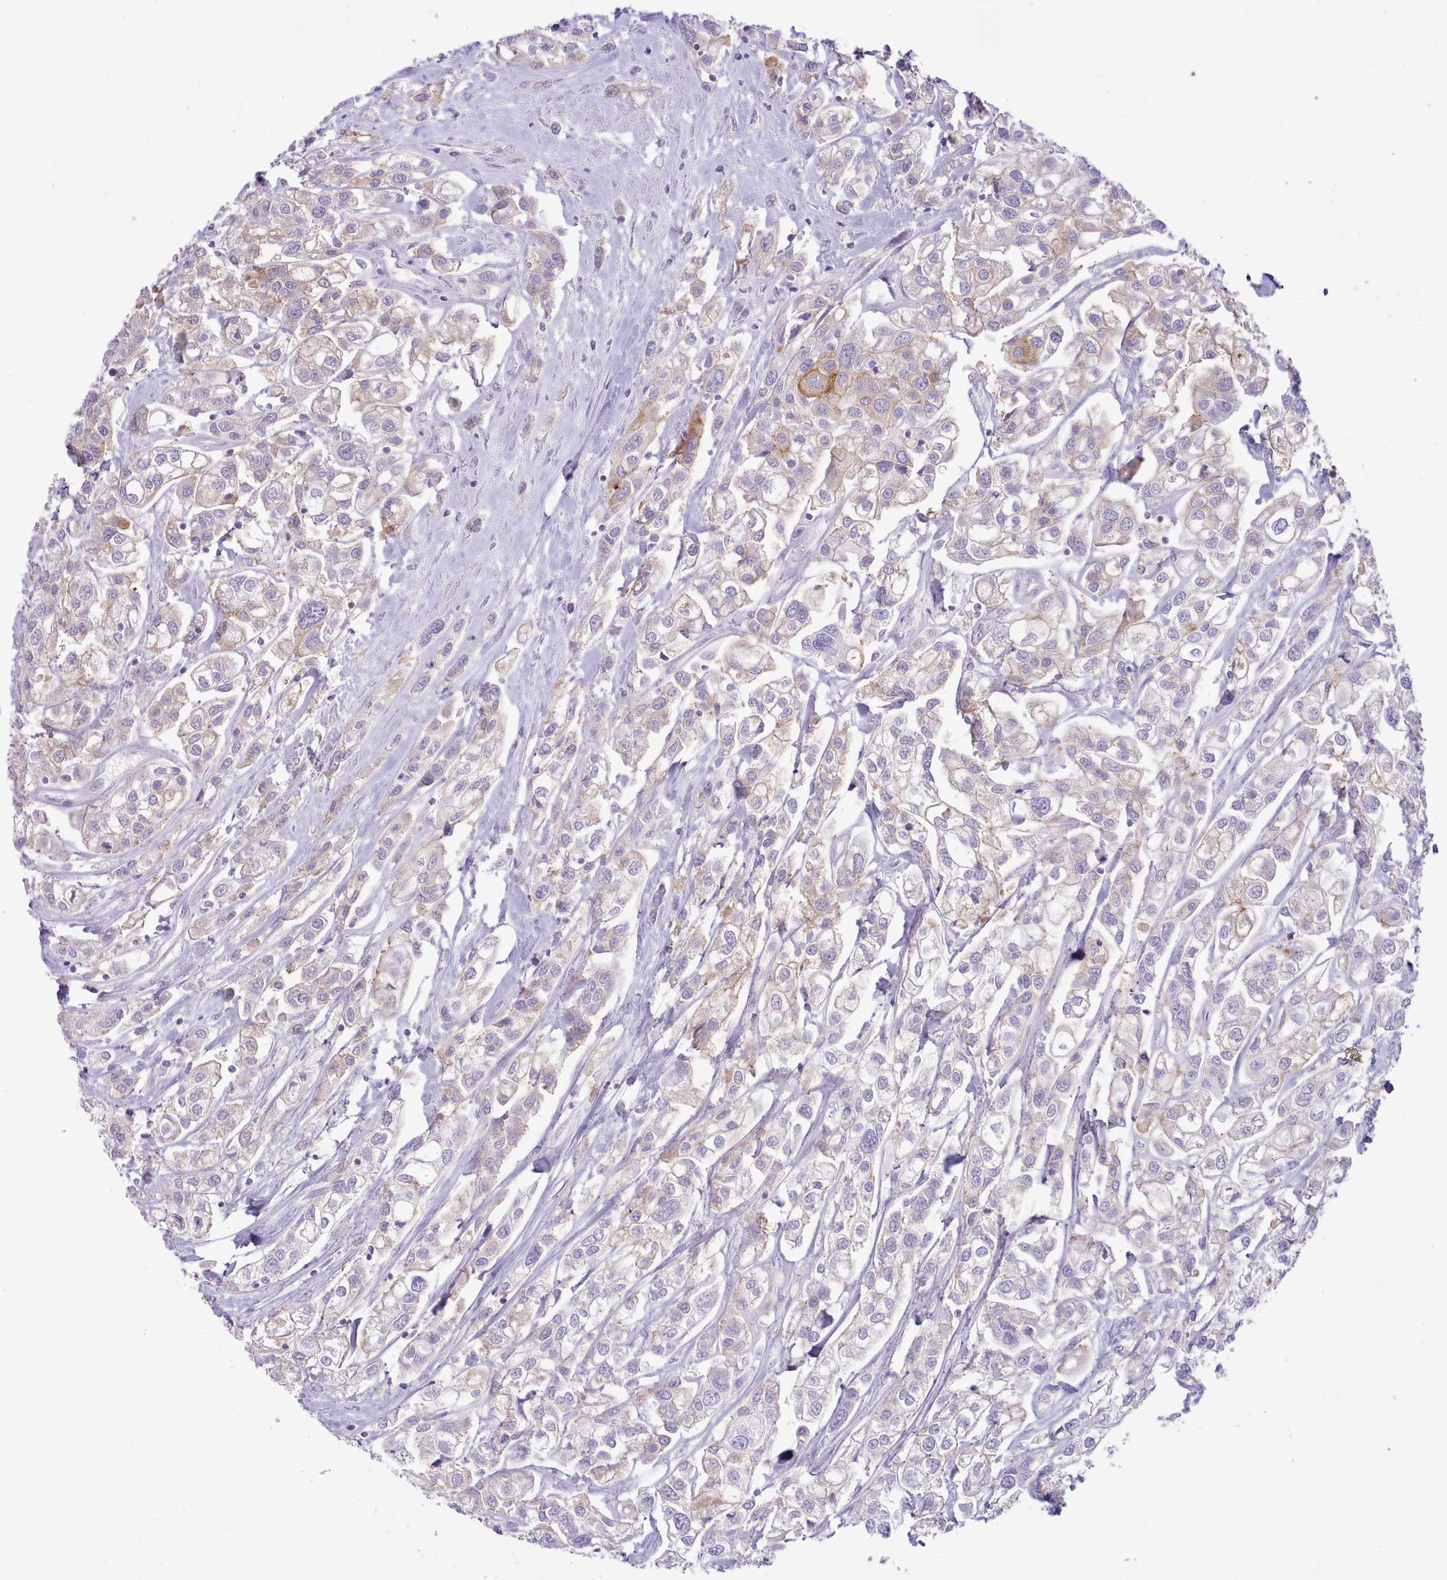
{"staining": {"intensity": "weak", "quantity": "25%-75%", "location": "cytoplasmic/membranous"}, "tissue": "urothelial cancer", "cell_type": "Tumor cells", "image_type": "cancer", "snomed": [{"axis": "morphology", "description": "Urothelial carcinoma, High grade"}, {"axis": "topography", "description": "Urinary bladder"}], "caption": "A low amount of weak cytoplasmic/membranous staining is present in approximately 25%-75% of tumor cells in urothelial cancer tissue.", "gene": "MDFI", "patient": {"sex": "male", "age": 67}}